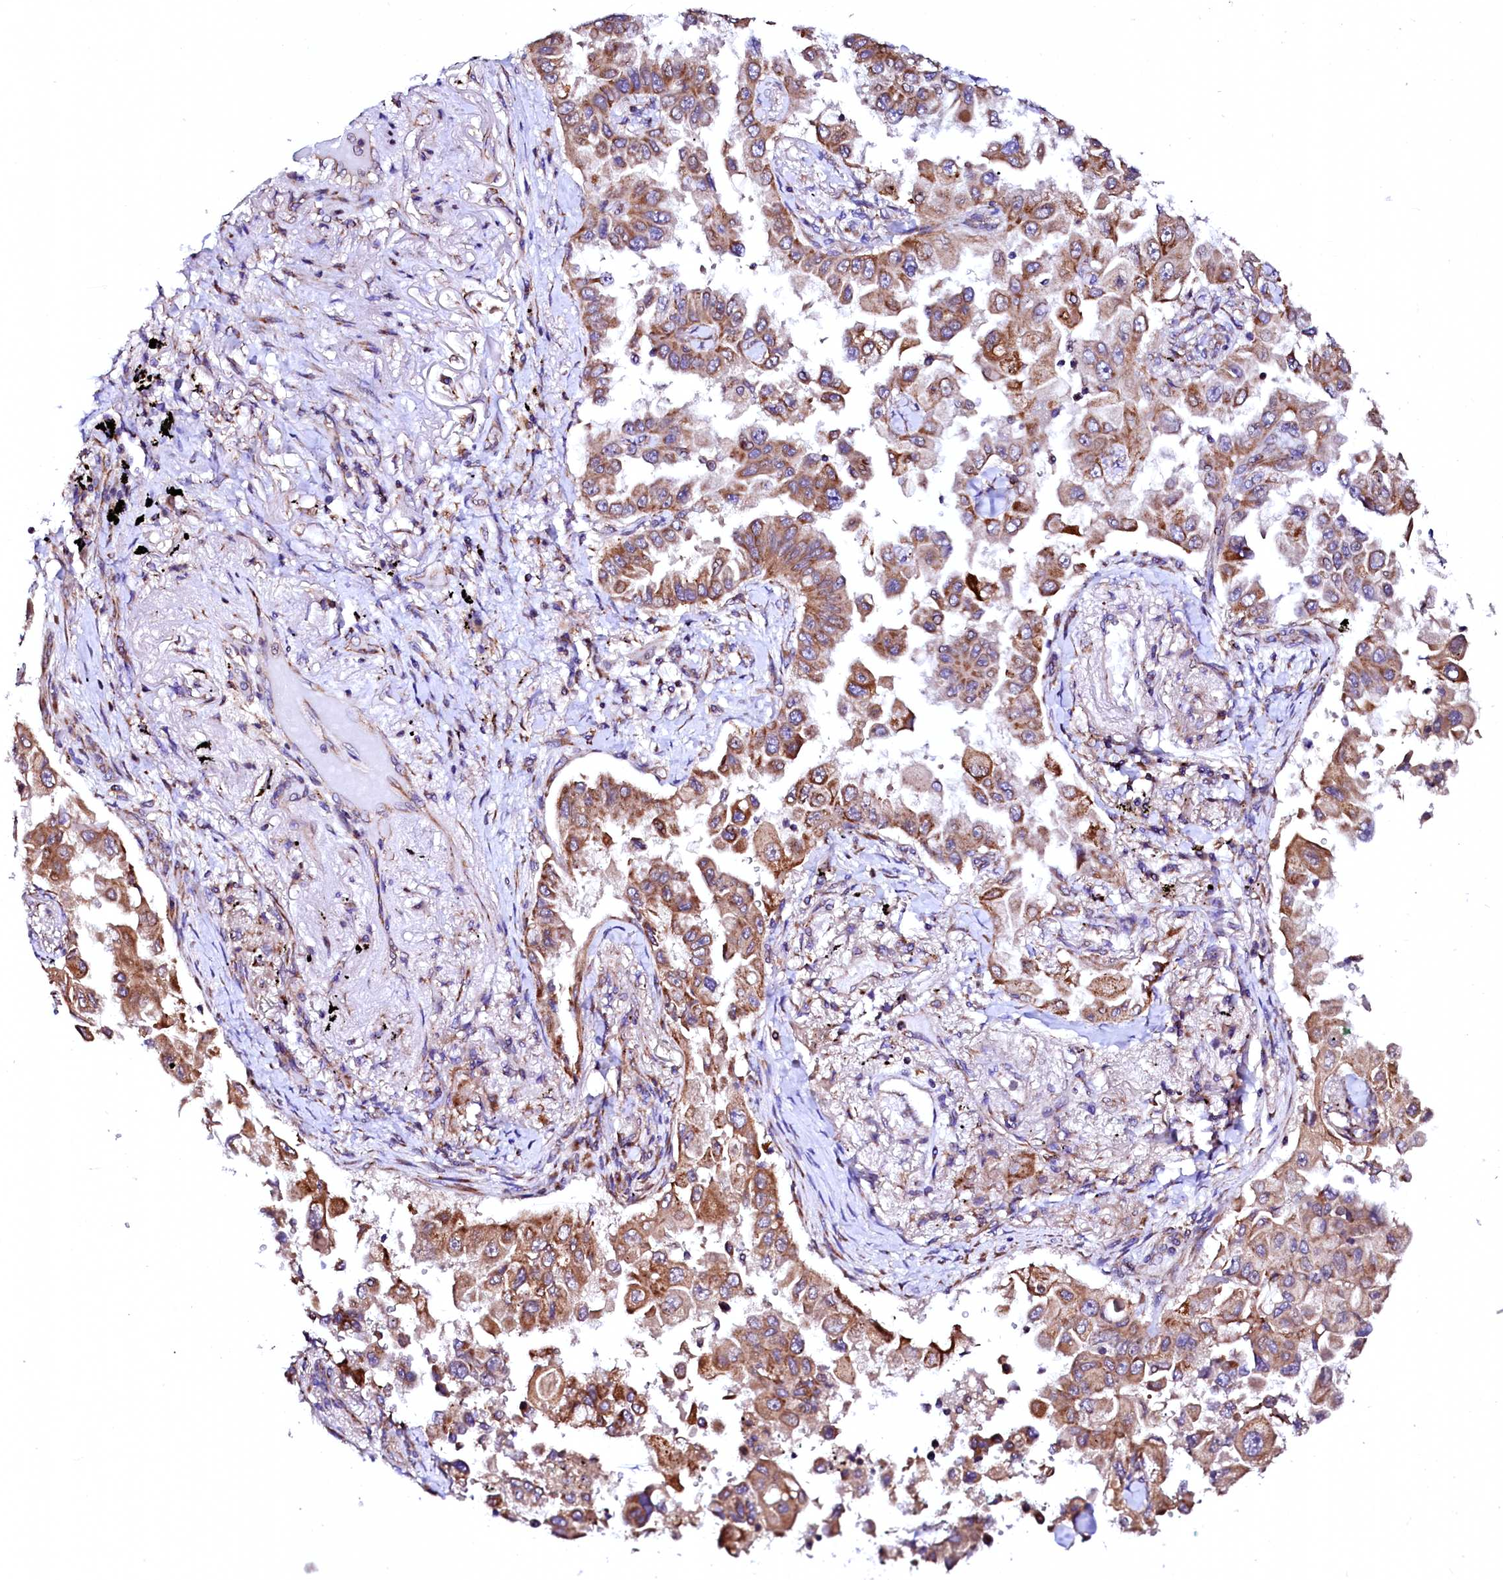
{"staining": {"intensity": "moderate", "quantity": ">75%", "location": "cytoplasmic/membranous"}, "tissue": "lung cancer", "cell_type": "Tumor cells", "image_type": "cancer", "snomed": [{"axis": "morphology", "description": "Adenocarcinoma, NOS"}, {"axis": "topography", "description": "Lung"}], "caption": "Lung cancer tissue shows moderate cytoplasmic/membranous staining in about >75% of tumor cells", "gene": "UBE3C", "patient": {"sex": "female", "age": 67}}